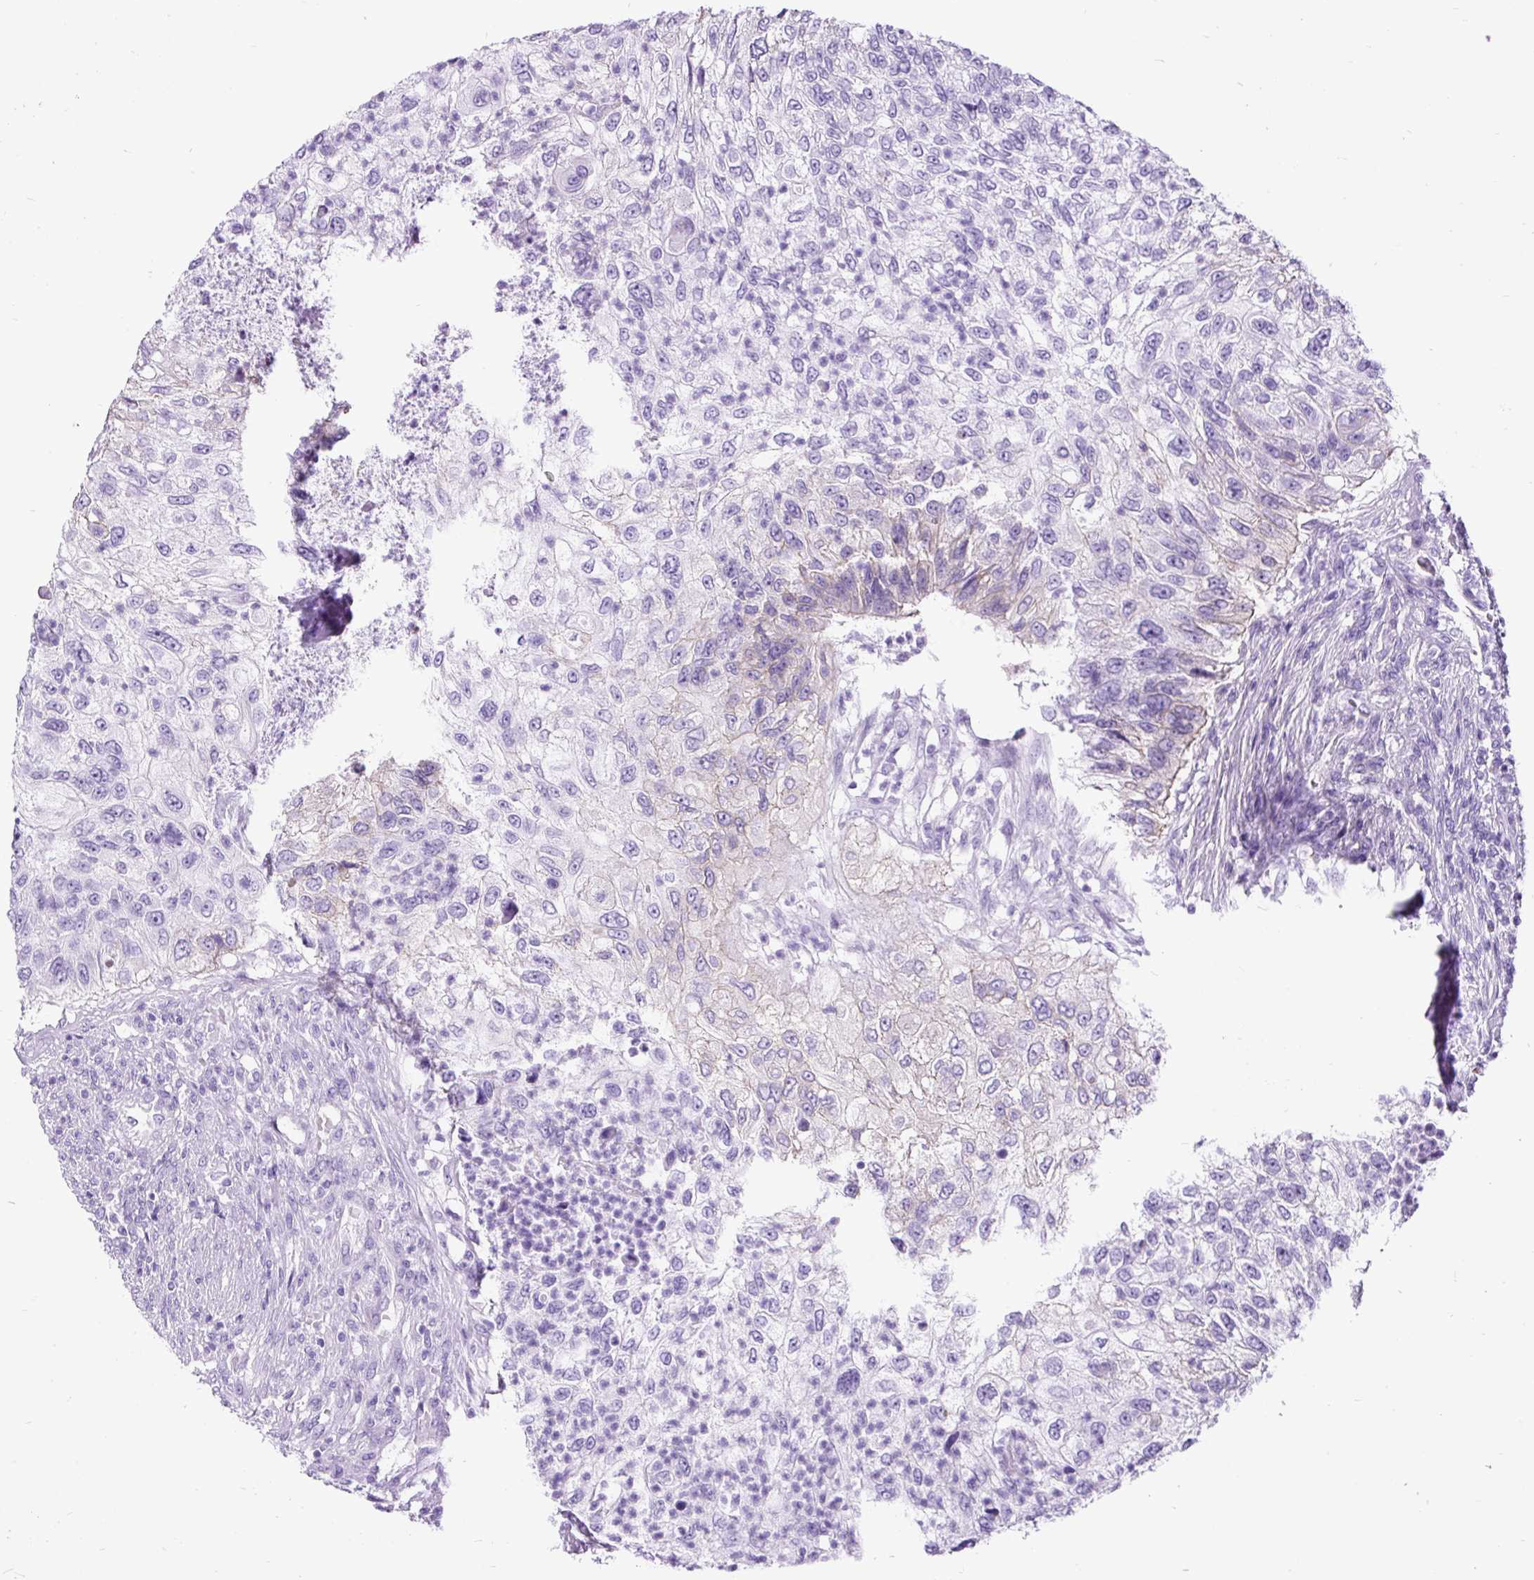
{"staining": {"intensity": "negative", "quantity": "none", "location": "none"}, "tissue": "urothelial cancer", "cell_type": "Tumor cells", "image_type": "cancer", "snomed": [{"axis": "morphology", "description": "Urothelial carcinoma, High grade"}, {"axis": "topography", "description": "Urinary bladder"}], "caption": "DAB immunohistochemical staining of human urothelial carcinoma (high-grade) displays no significant positivity in tumor cells.", "gene": "PDIA2", "patient": {"sex": "female", "age": 60}}